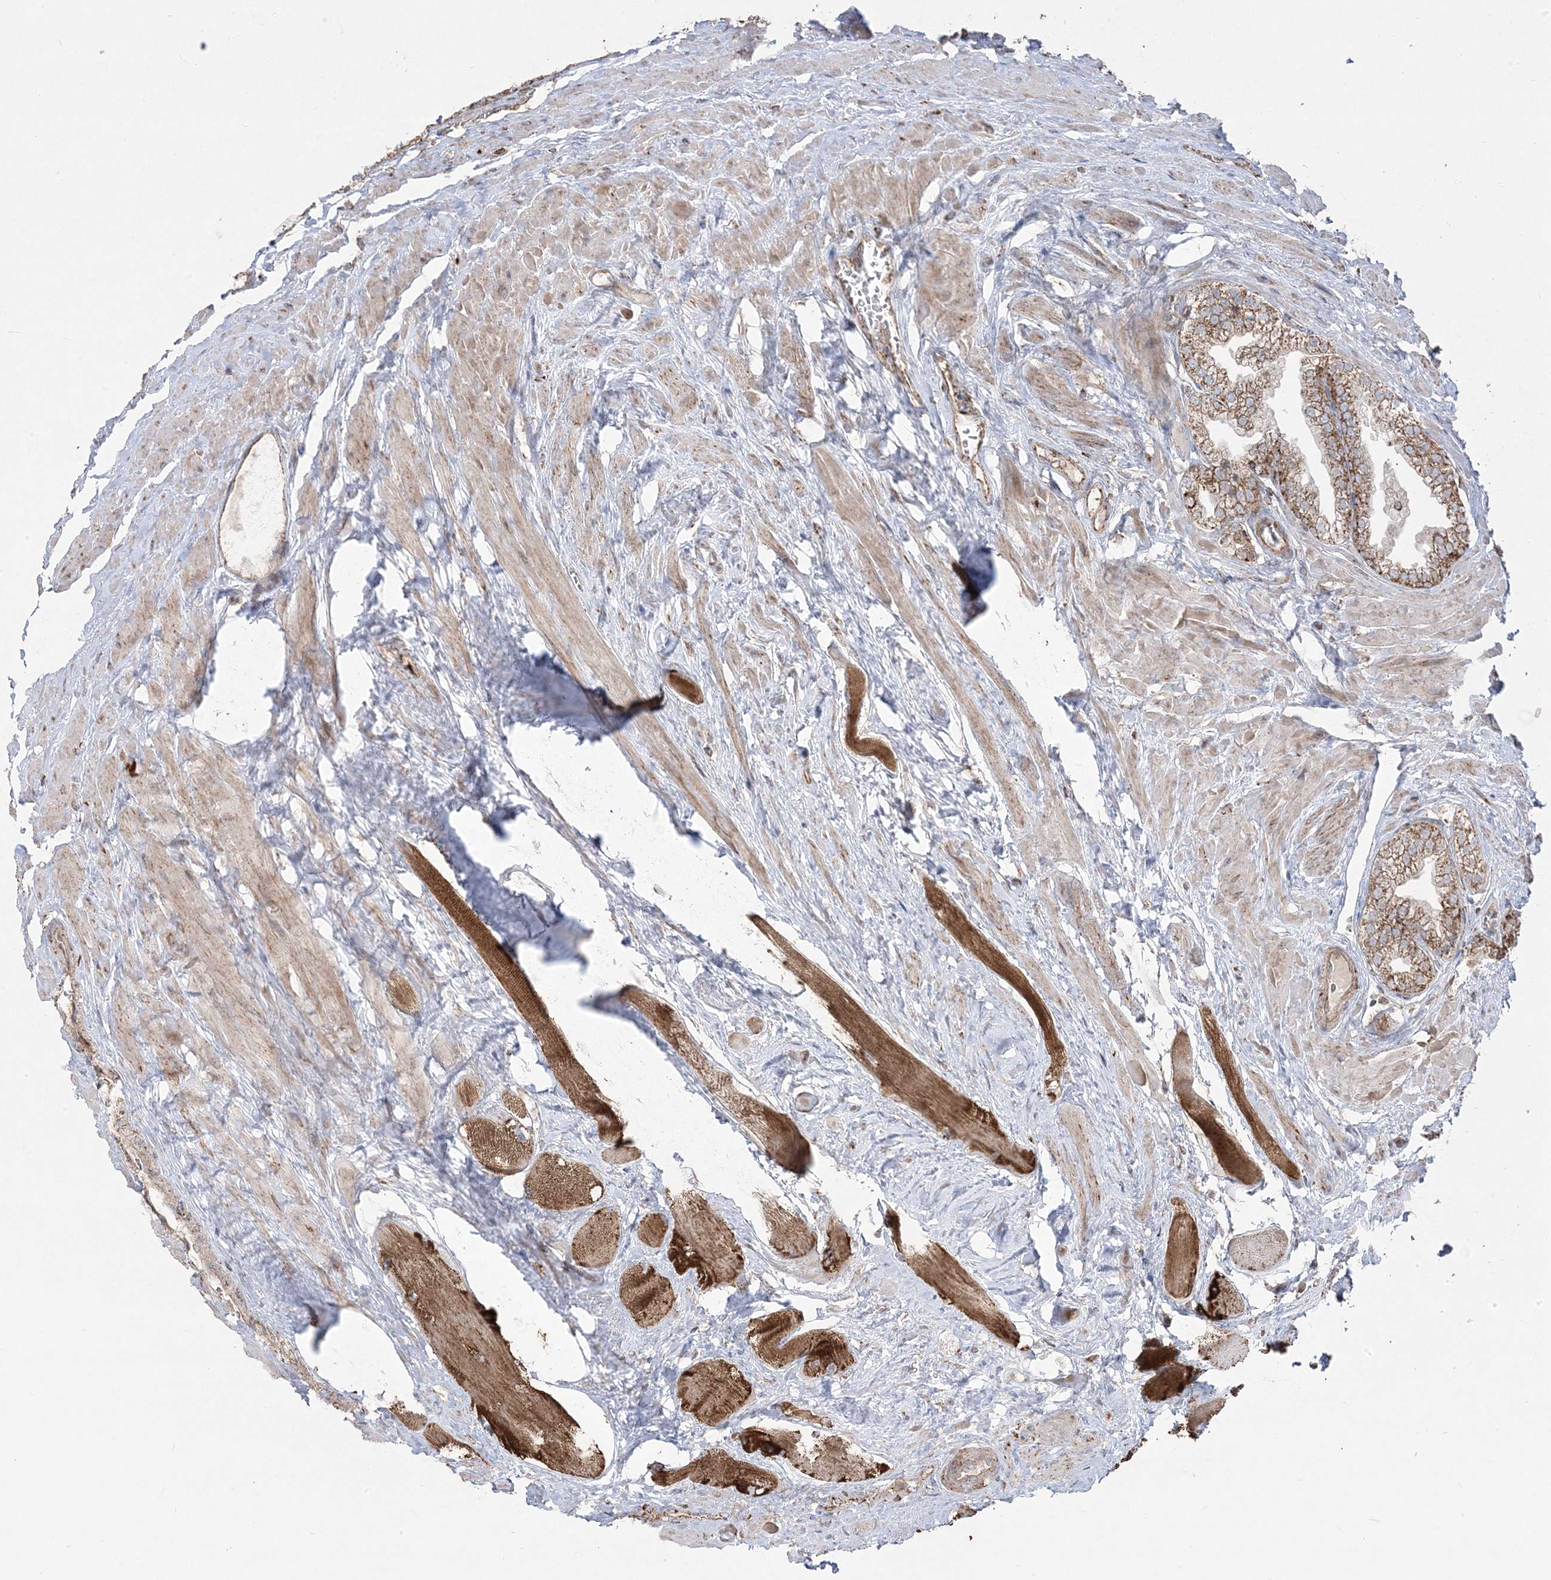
{"staining": {"intensity": "moderate", "quantity": ">75%", "location": "cytoplasmic/membranous"}, "tissue": "prostate cancer", "cell_type": "Tumor cells", "image_type": "cancer", "snomed": [{"axis": "morphology", "description": "Adenocarcinoma, High grade"}, {"axis": "topography", "description": "Prostate"}], "caption": "Immunohistochemical staining of prostate cancer shows moderate cytoplasmic/membranous protein staining in about >75% of tumor cells.", "gene": "CLUAP1", "patient": {"sex": "male", "age": 58}}